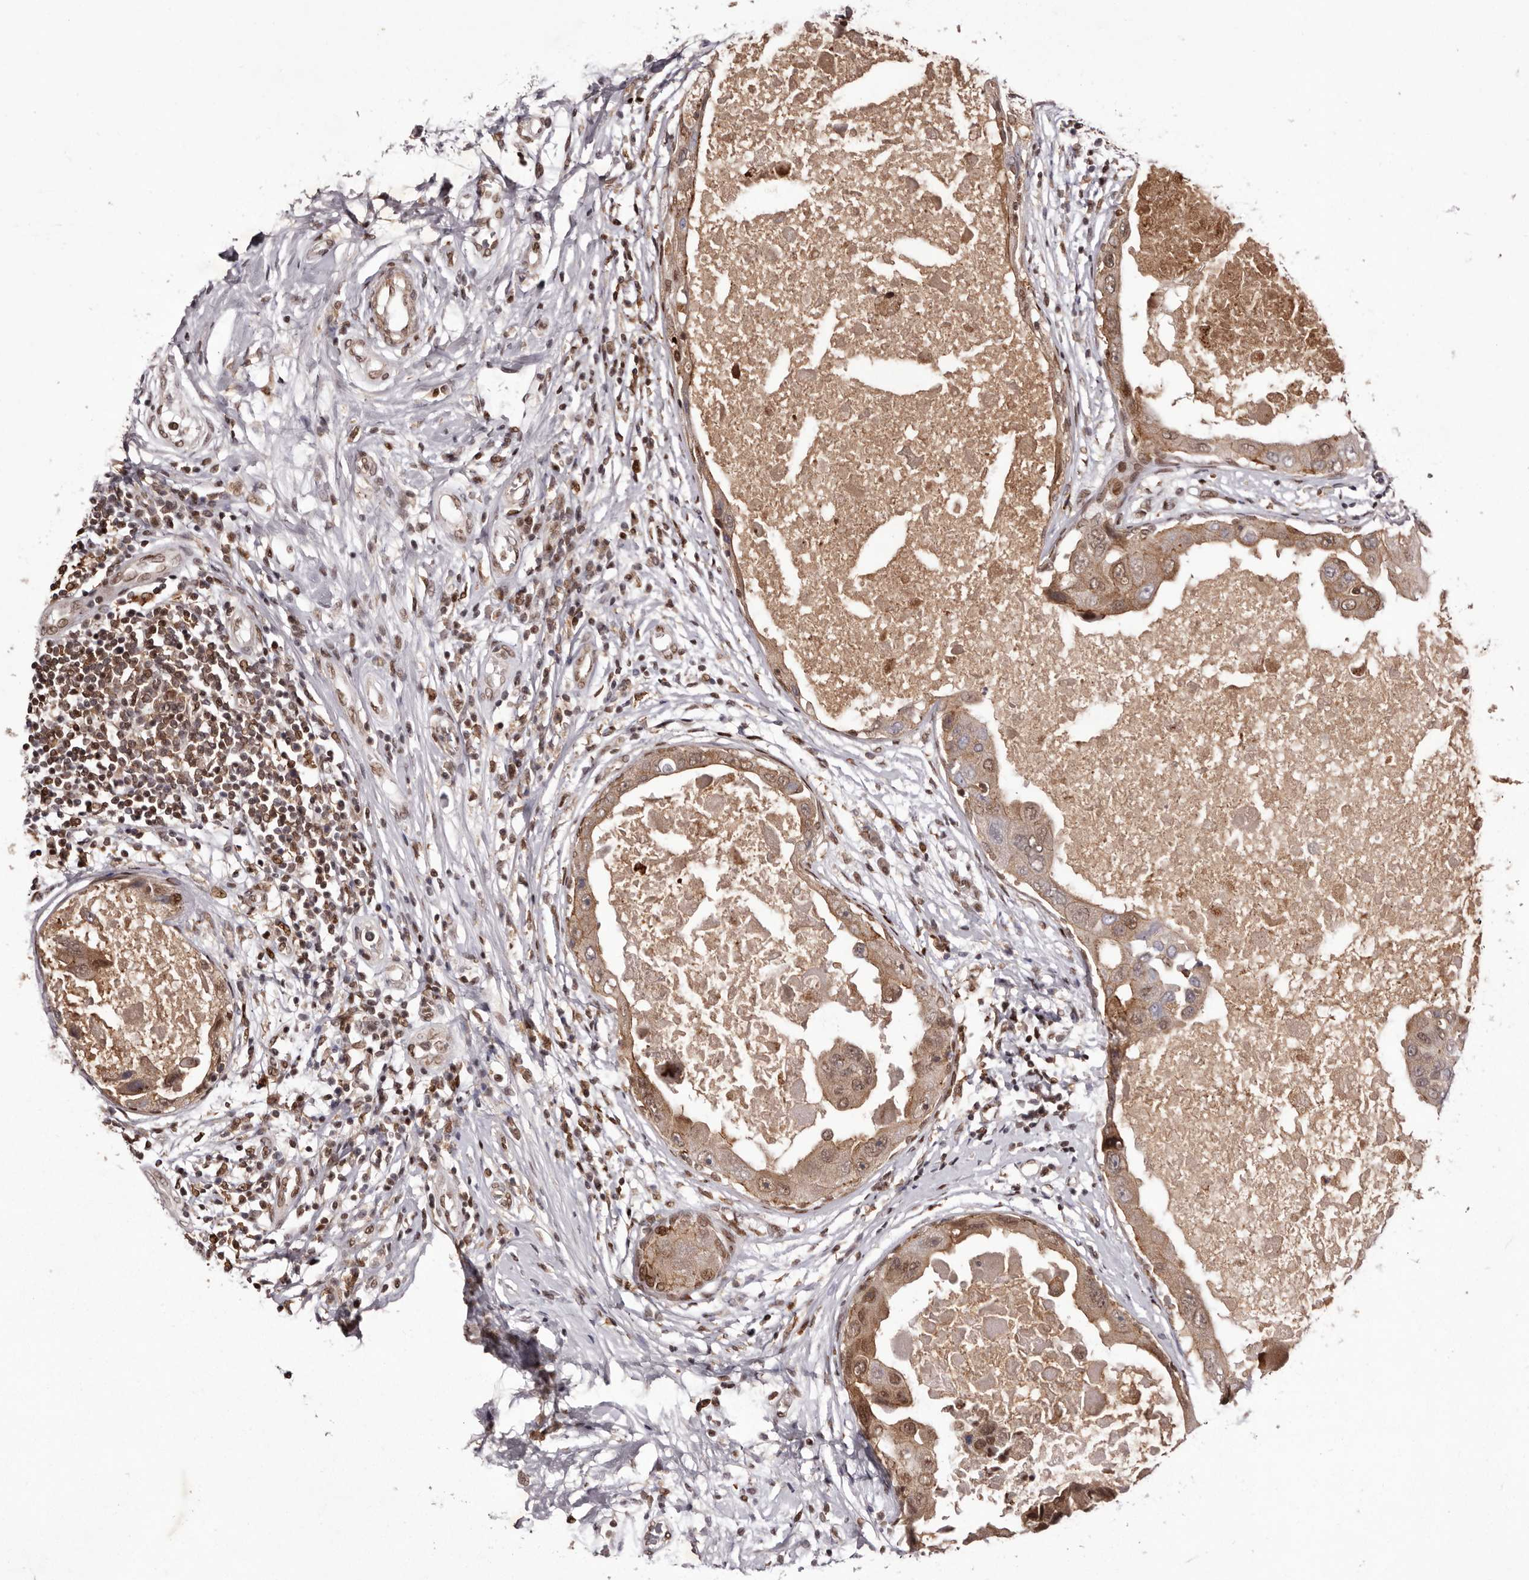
{"staining": {"intensity": "moderate", "quantity": ">75%", "location": "cytoplasmic/membranous,nuclear"}, "tissue": "breast cancer", "cell_type": "Tumor cells", "image_type": "cancer", "snomed": [{"axis": "morphology", "description": "Duct carcinoma"}, {"axis": "topography", "description": "Breast"}], "caption": "There is medium levels of moderate cytoplasmic/membranous and nuclear positivity in tumor cells of intraductal carcinoma (breast), as demonstrated by immunohistochemical staining (brown color).", "gene": "FBXO5", "patient": {"sex": "female", "age": 27}}